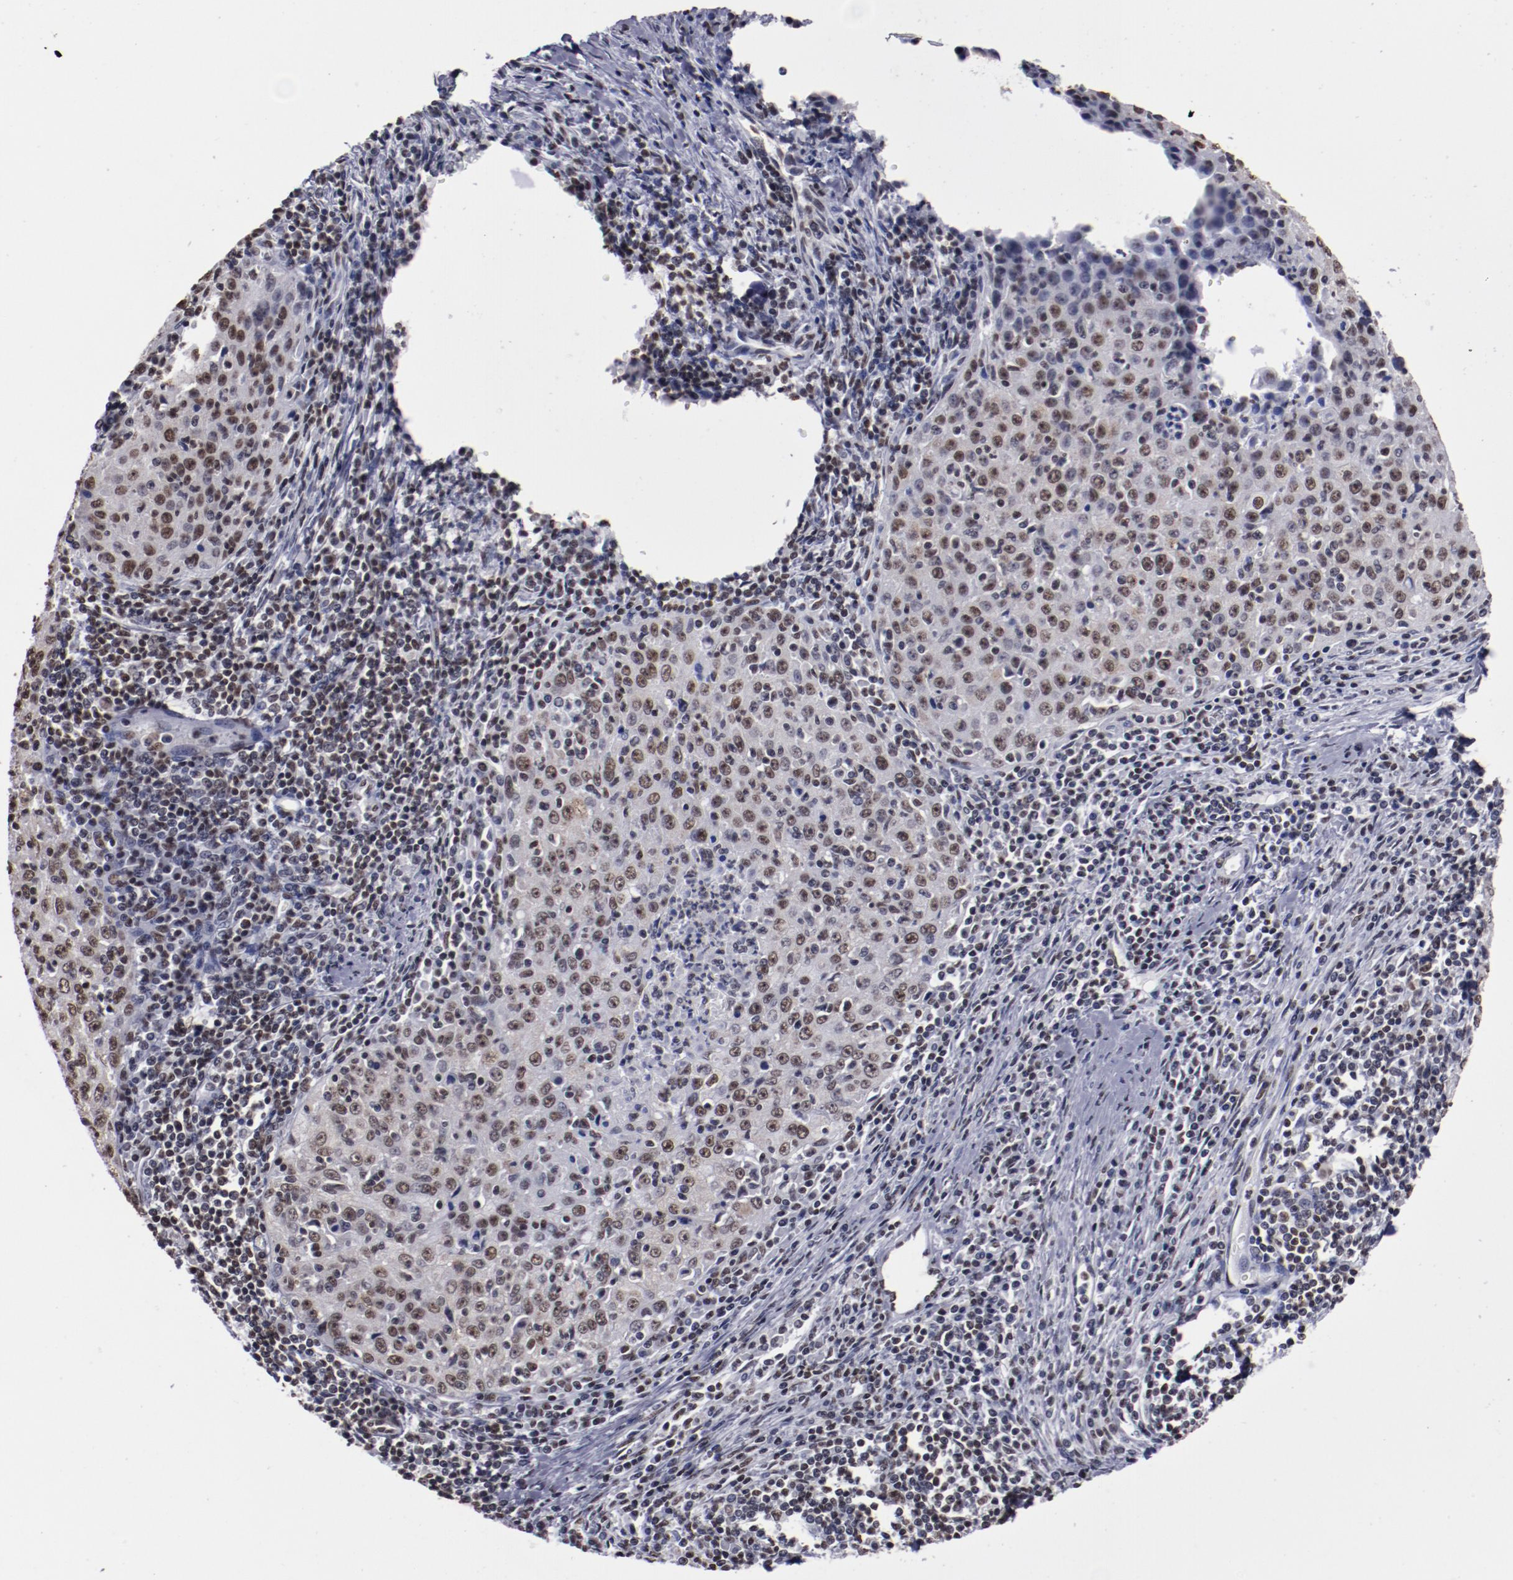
{"staining": {"intensity": "moderate", "quantity": ">75%", "location": "nuclear"}, "tissue": "cervical cancer", "cell_type": "Tumor cells", "image_type": "cancer", "snomed": [{"axis": "morphology", "description": "Squamous cell carcinoma, NOS"}, {"axis": "topography", "description": "Cervix"}], "caption": "Immunohistochemistry (DAB (3,3'-diaminobenzidine)) staining of human cervical squamous cell carcinoma exhibits moderate nuclear protein staining in about >75% of tumor cells.", "gene": "HNRNPA2B1", "patient": {"sex": "female", "age": 27}}